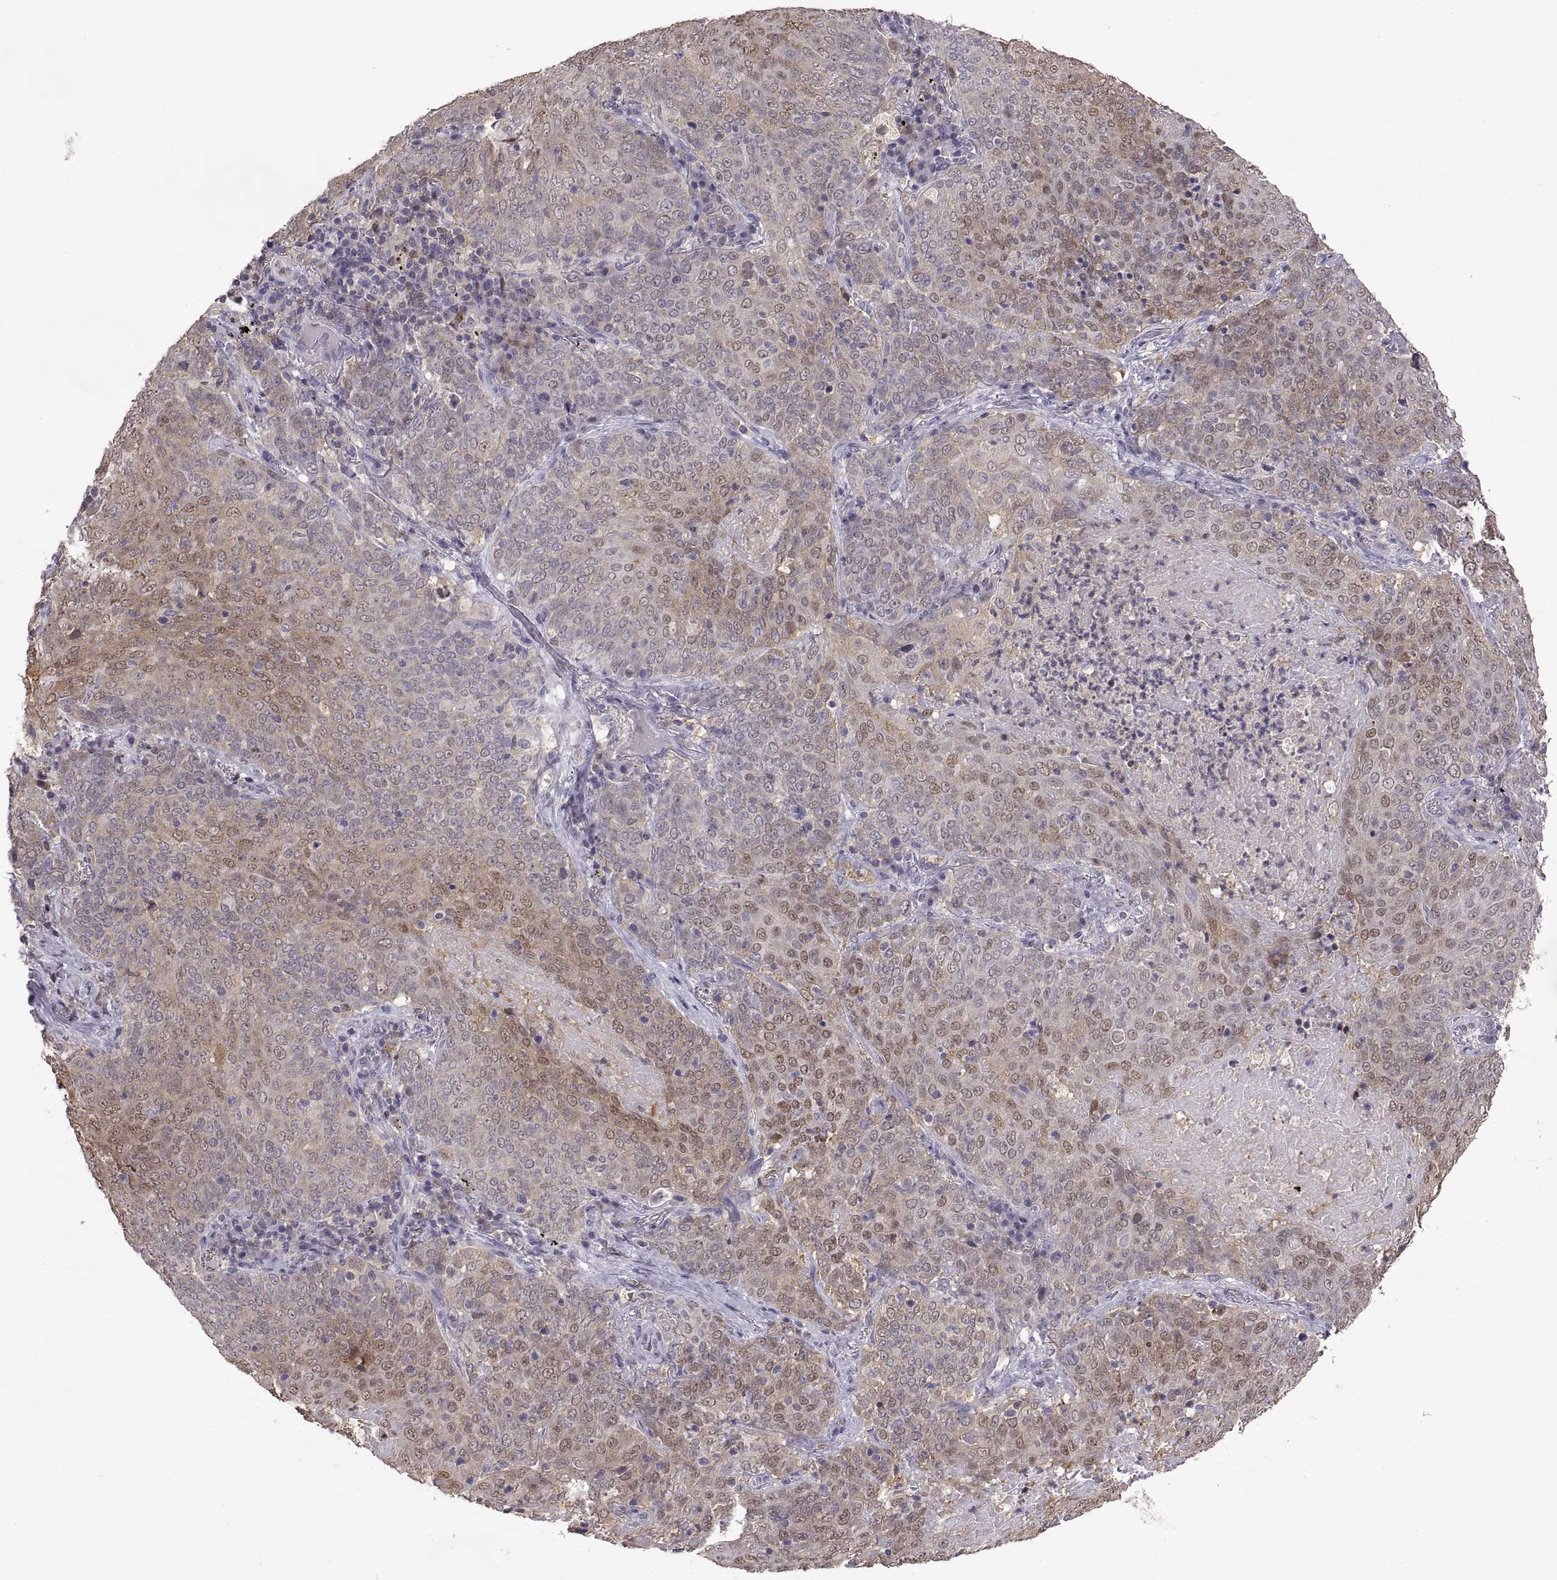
{"staining": {"intensity": "weak", "quantity": "25%-75%", "location": "cytoplasmic/membranous"}, "tissue": "lung cancer", "cell_type": "Tumor cells", "image_type": "cancer", "snomed": [{"axis": "morphology", "description": "Squamous cell carcinoma, NOS"}, {"axis": "topography", "description": "Lung"}], "caption": "Lung squamous cell carcinoma was stained to show a protein in brown. There is low levels of weak cytoplasmic/membranous positivity in about 25%-75% of tumor cells. (DAB IHC with brightfield microscopy, high magnification).", "gene": "FGF9", "patient": {"sex": "male", "age": 82}}